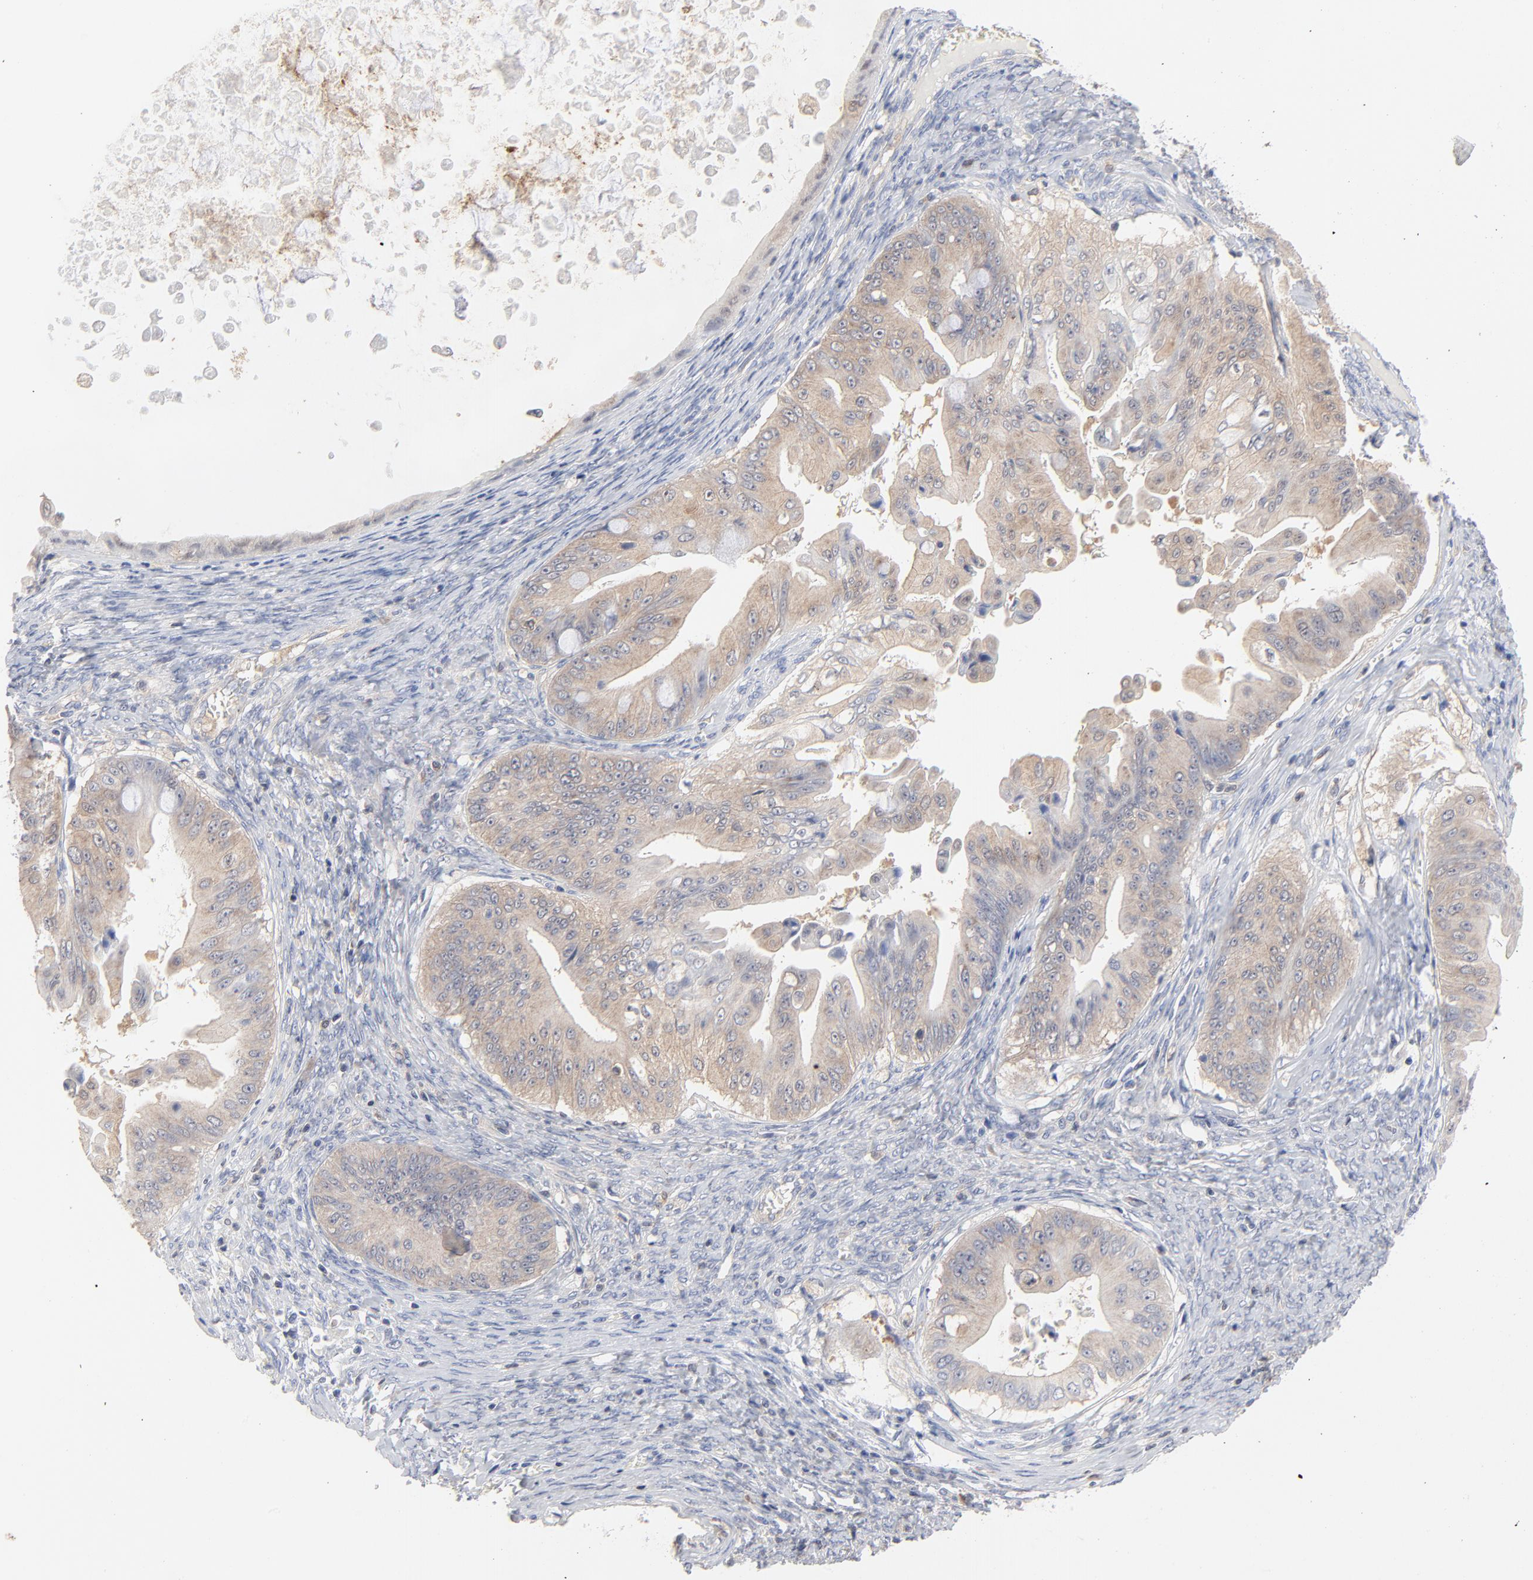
{"staining": {"intensity": "moderate", "quantity": ">75%", "location": "cytoplasmic/membranous"}, "tissue": "ovarian cancer", "cell_type": "Tumor cells", "image_type": "cancer", "snomed": [{"axis": "morphology", "description": "Cystadenocarcinoma, mucinous, NOS"}, {"axis": "topography", "description": "Ovary"}], "caption": "An image of human ovarian mucinous cystadenocarcinoma stained for a protein reveals moderate cytoplasmic/membranous brown staining in tumor cells.", "gene": "CAB39L", "patient": {"sex": "female", "age": 37}}